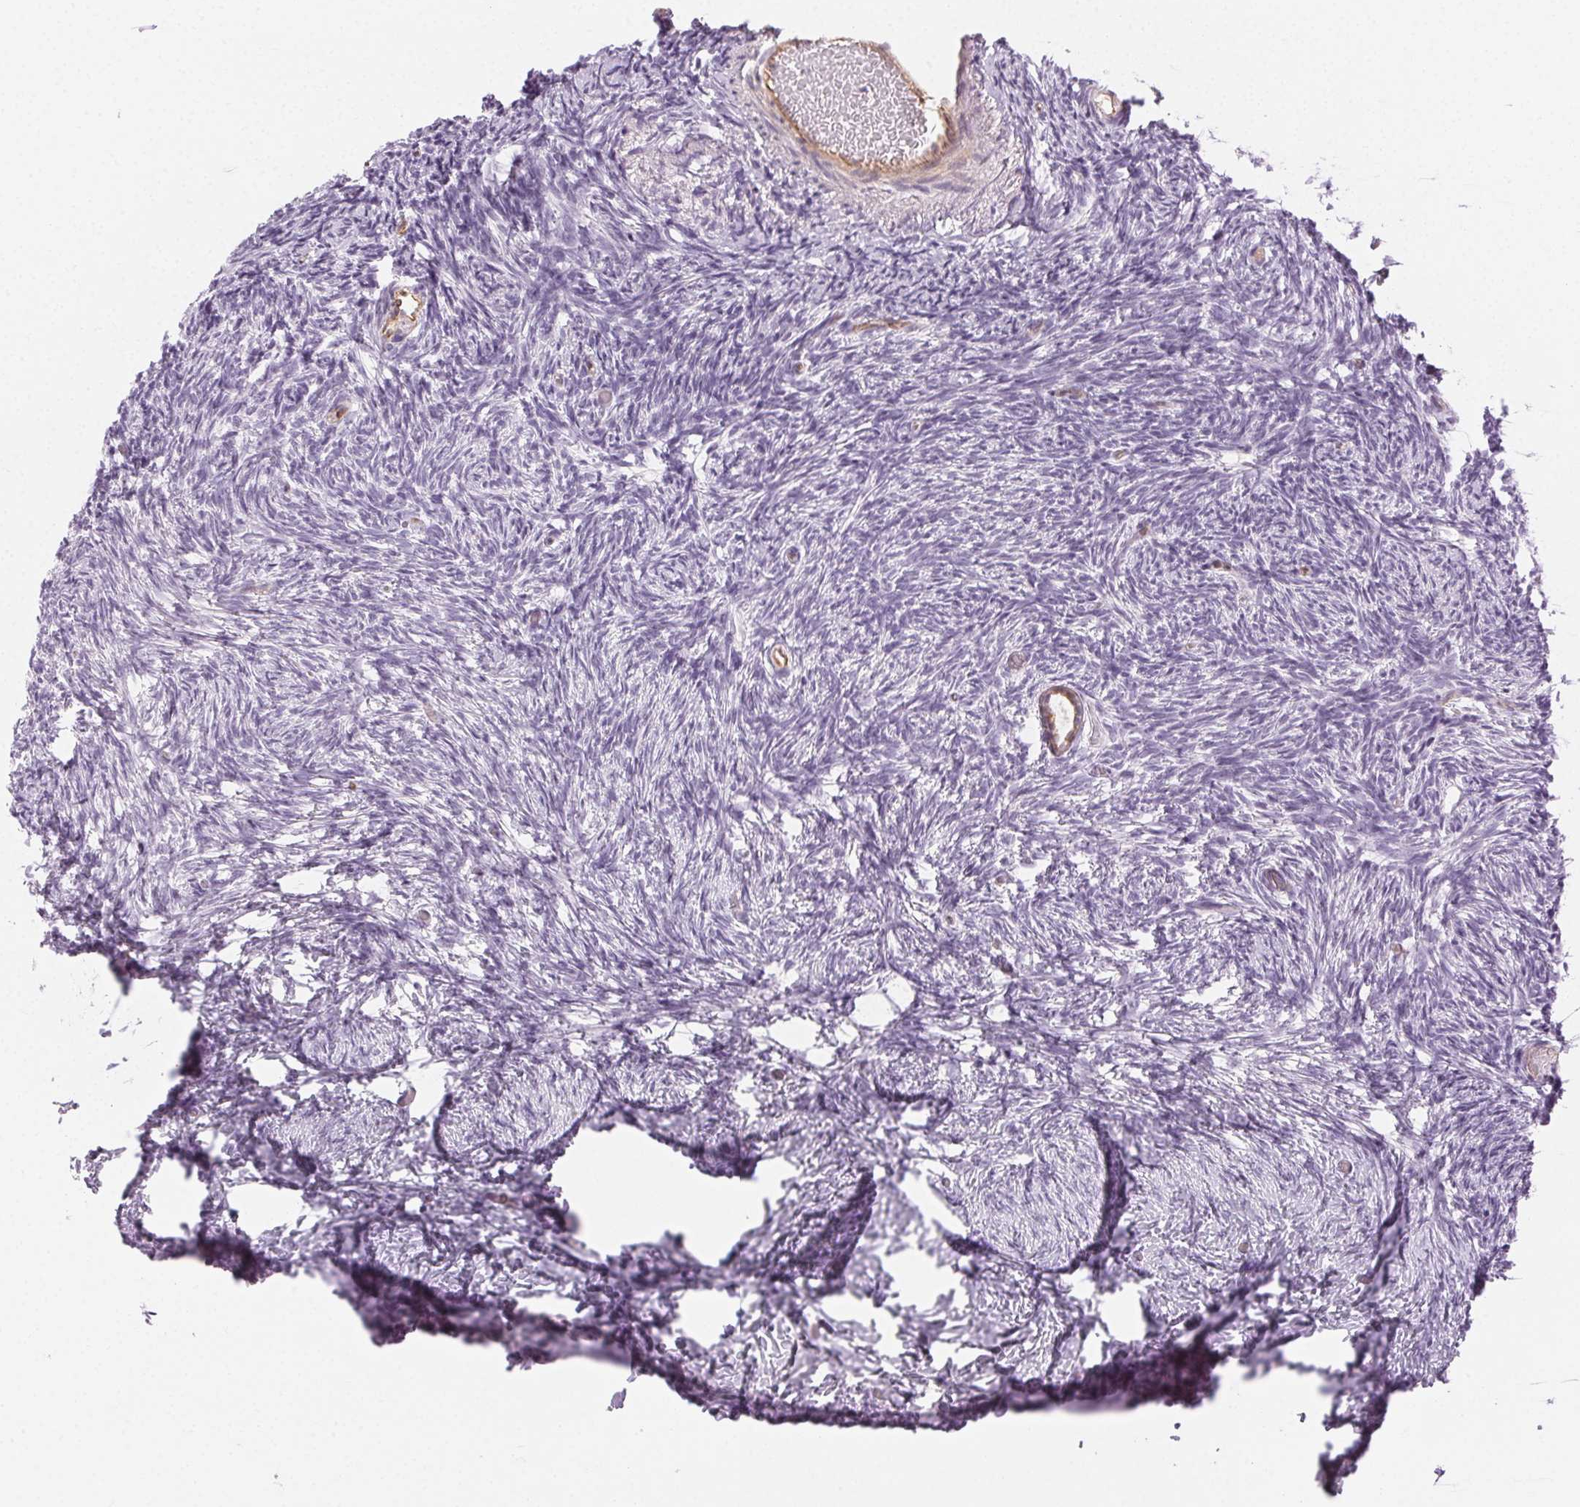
{"staining": {"intensity": "negative", "quantity": "none", "location": "none"}, "tissue": "ovary", "cell_type": "Ovarian stroma cells", "image_type": "normal", "snomed": [{"axis": "morphology", "description": "Normal tissue, NOS"}, {"axis": "topography", "description": "Ovary"}], "caption": "Immunohistochemistry (IHC) photomicrograph of unremarkable ovary: human ovary stained with DAB (3,3'-diaminobenzidine) shows no significant protein positivity in ovarian stroma cells.", "gene": "AIF1L", "patient": {"sex": "female", "age": 39}}